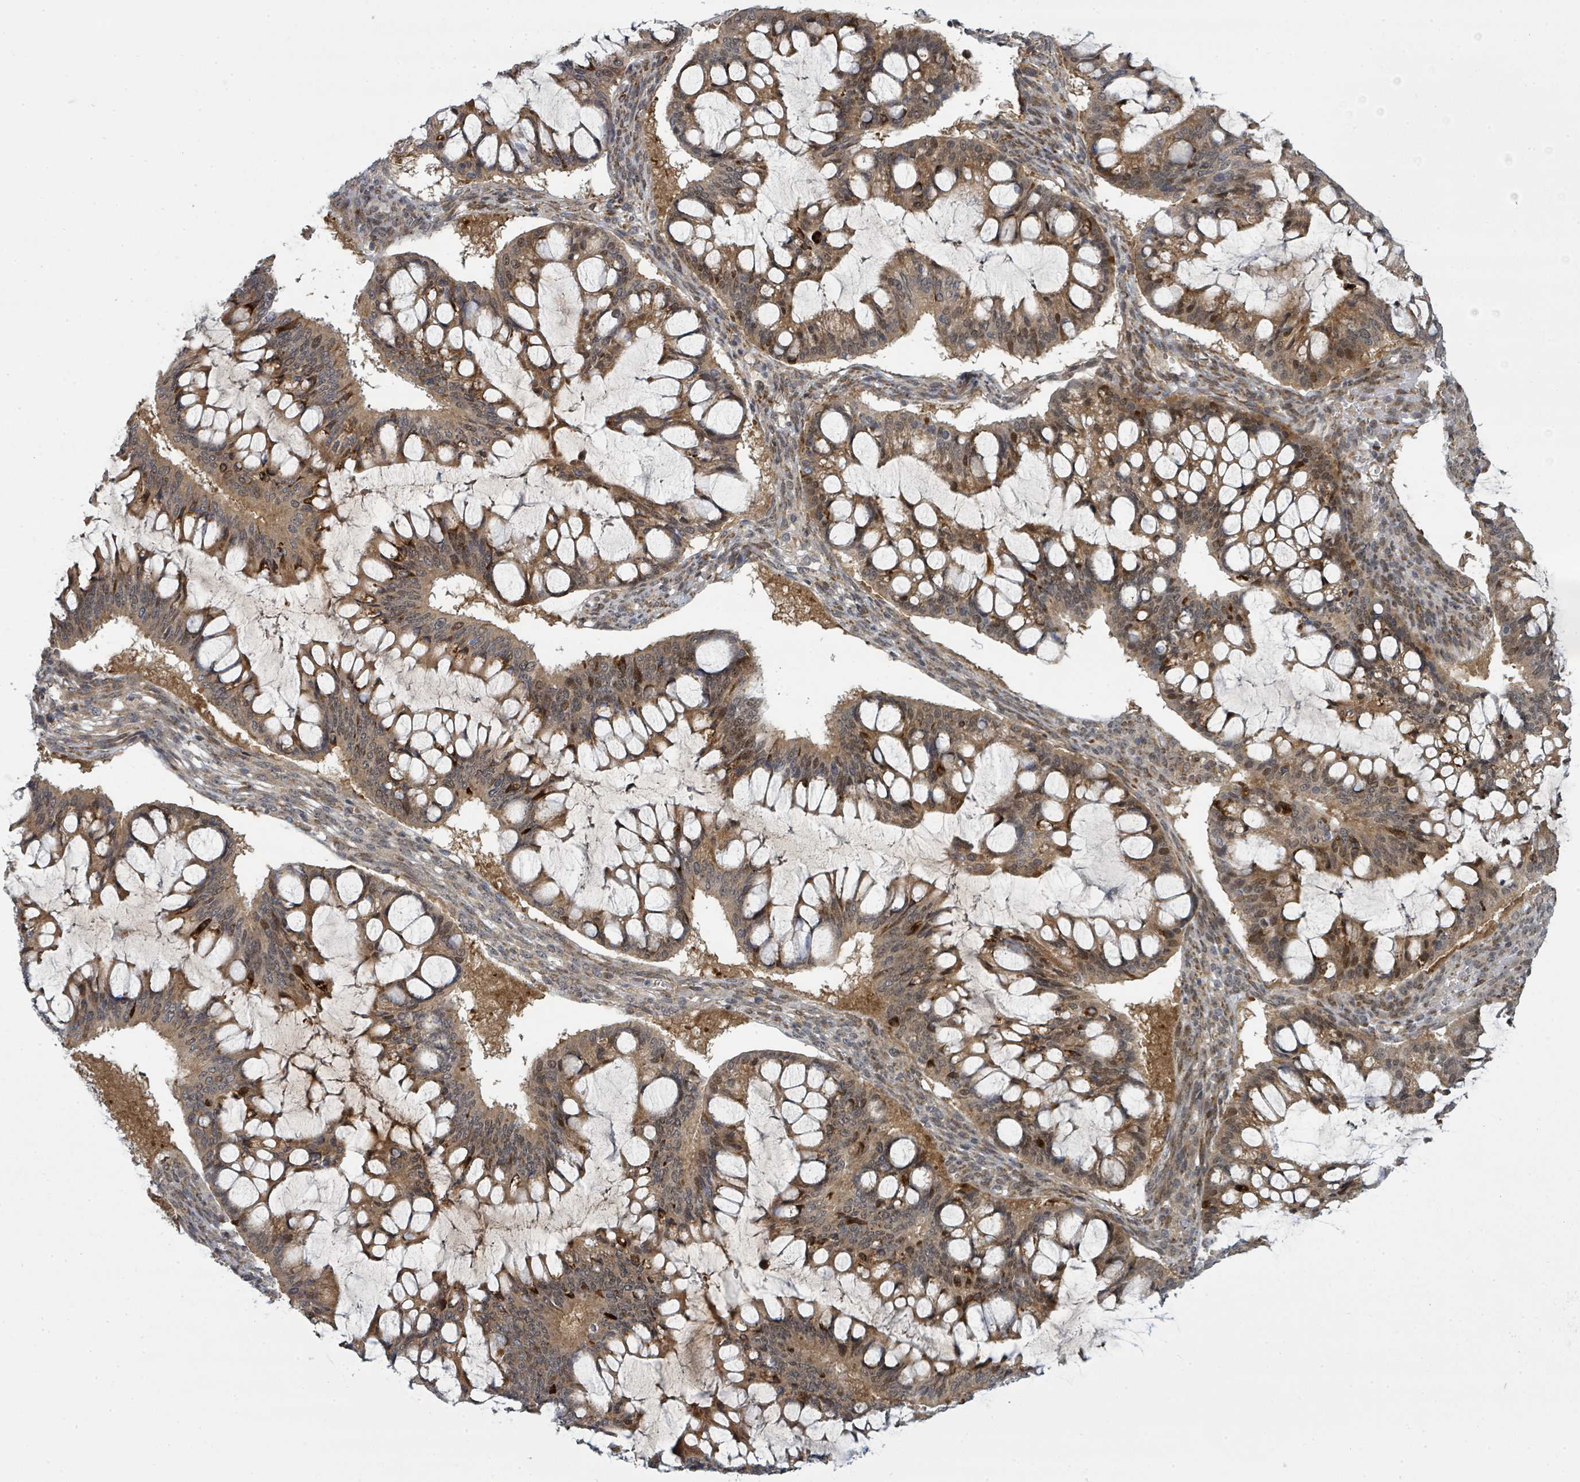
{"staining": {"intensity": "moderate", "quantity": ">75%", "location": "cytoplasmic/membranous"}, "tissue": "ovarian cancer", "cell_type": "Tumor cells", "image_type": "cancer", "snomed": [{"axis": "morphology", "description": "Cystadenocarcinoma, mucinous, NOS"}, {"axis": "topography", "description": "Ovary"}], "caption": "Brown immunohistochemical staining in mucinous cystadenocarcinoma (ovarian) reveals moderate cytoplasmic/membranous expression in about >75% of tumor cells.", "gene": "PSMG2", "patient": {"sex": "female", "age": 73}}